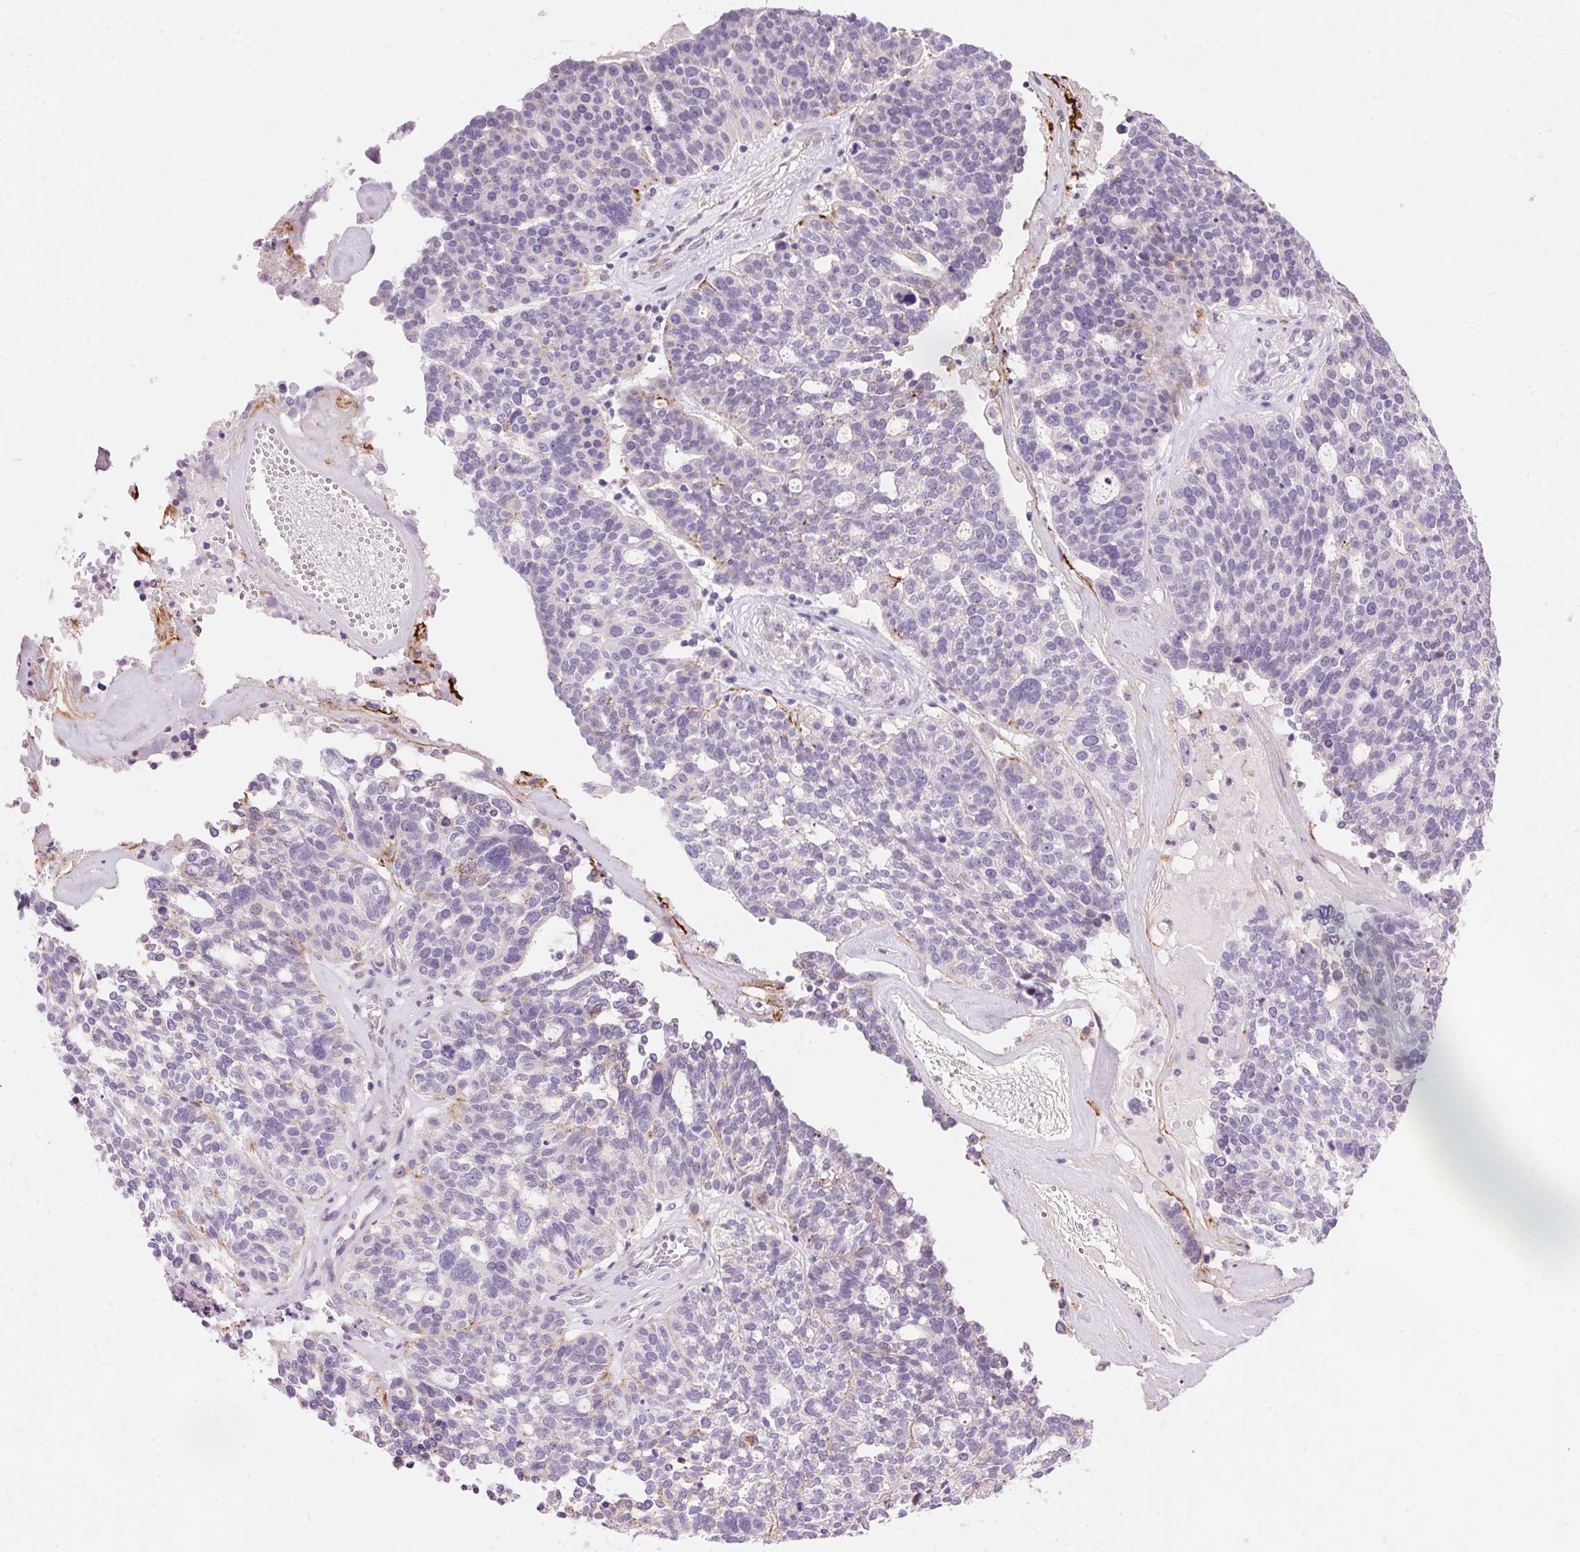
{"staining": {"intensity": "negative", "quantity": "none", "location": "none"}, "tissue": "ovarian cancer", "cell_type": "Tumor cells", "image_type": "cancer", "snomed": [{"axis": "morphology", "description": "Cystadenocarcinoma, serous, NOS"}, {"axis": "topography", "description": "Ovary"}], "caption": "Tumor cells are negative for brown protein staining in serous cystadenocarcinoma (ovarian).", "gene": "TEKT1", "patient": {"sex": "female", "age": 59}}